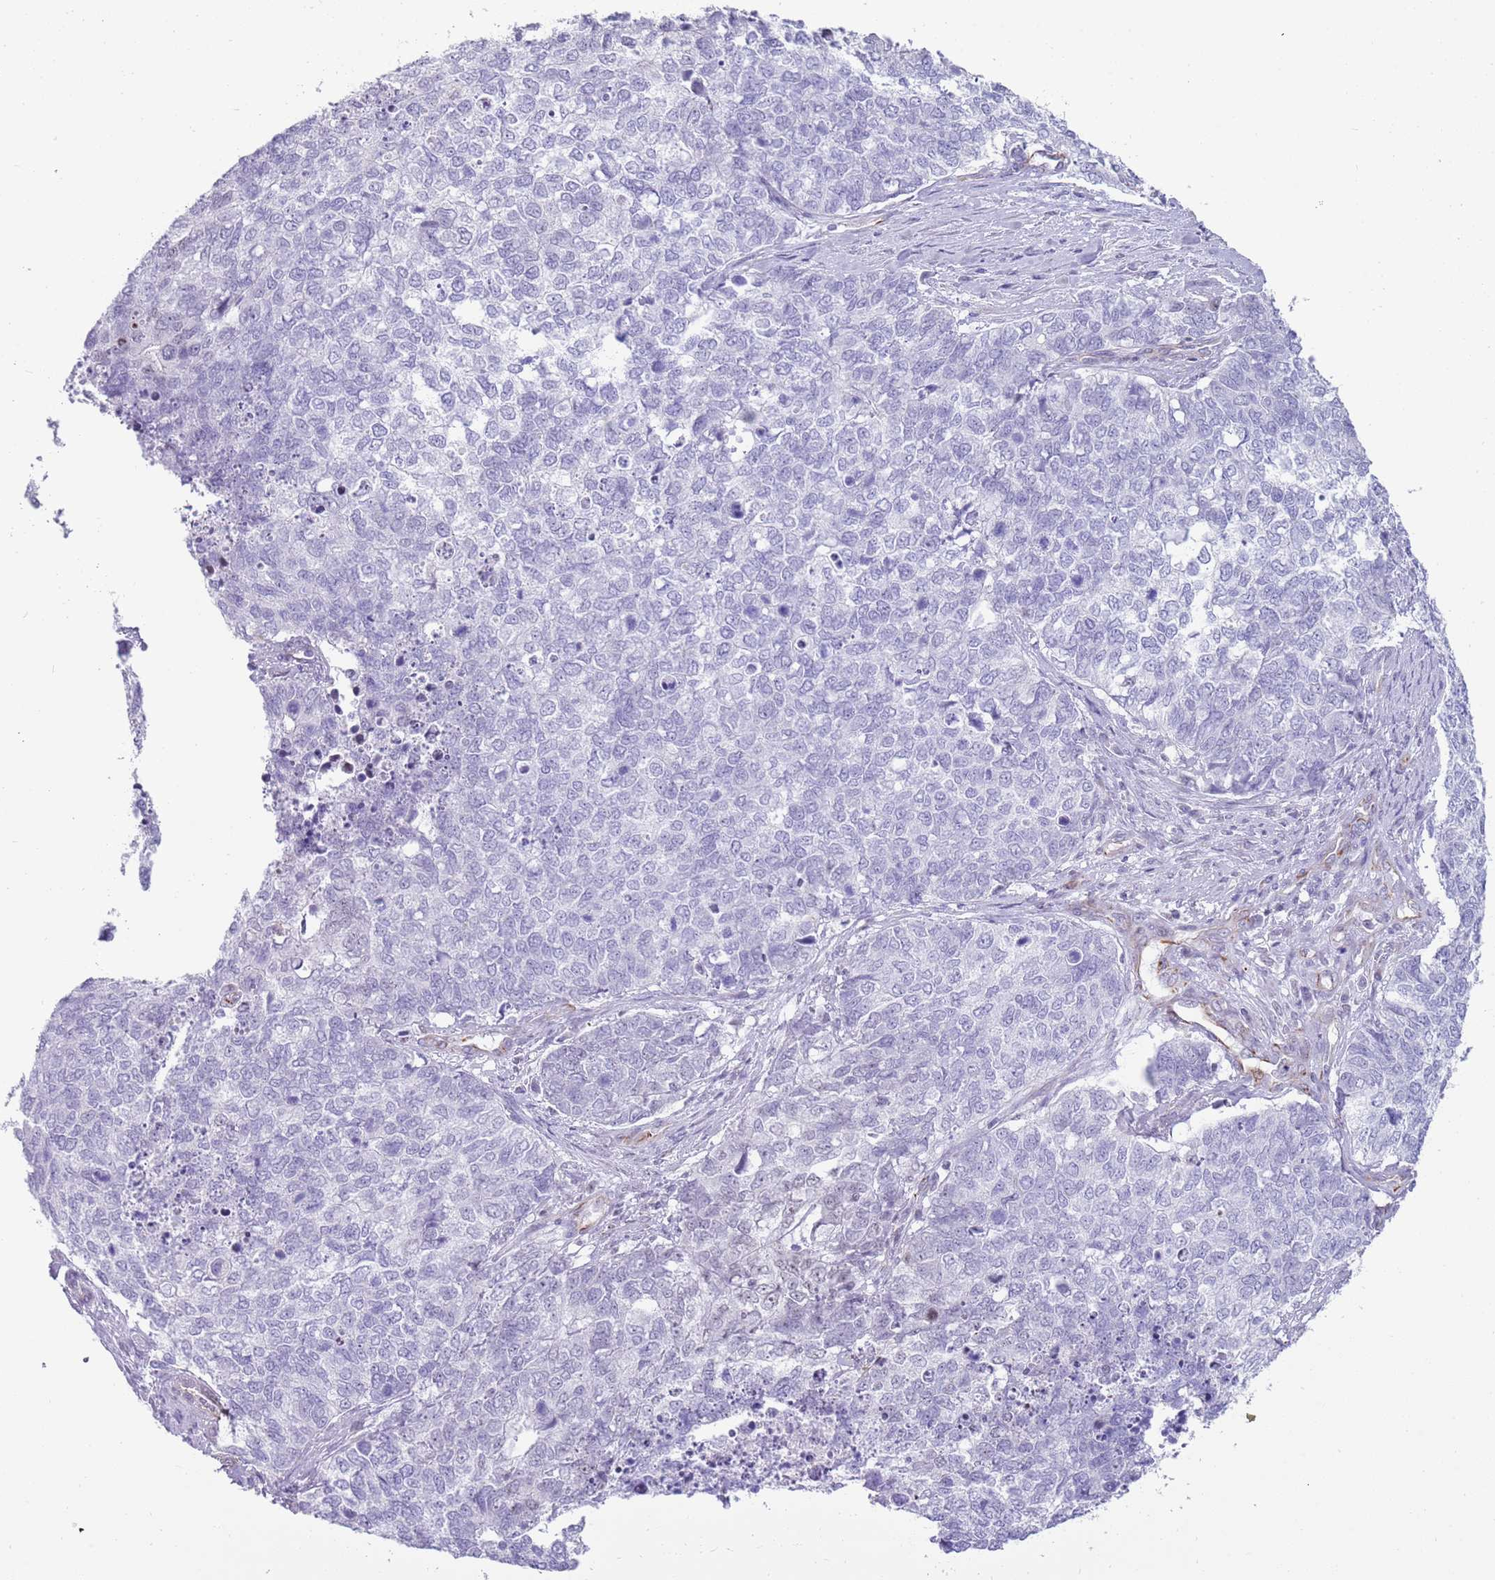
{"staining": {"intensity": "negative", "quantity": "none", "location": "none"}, "tissue": "cervical cancer", "cell_type": "Tumor cells", "image_type": "cancer", "snomed": [{"axis": "morphology", "description": "Squamous cell carcinoma, NOS"}, {"axis": "topography", "description": "Cervix"}], "caption": "Tumor cells are negative for protein expression in human squamous cell carcinoma (cervical).", "gene": "NBPF3", "patient": {"sex": "female", "age": 63}}